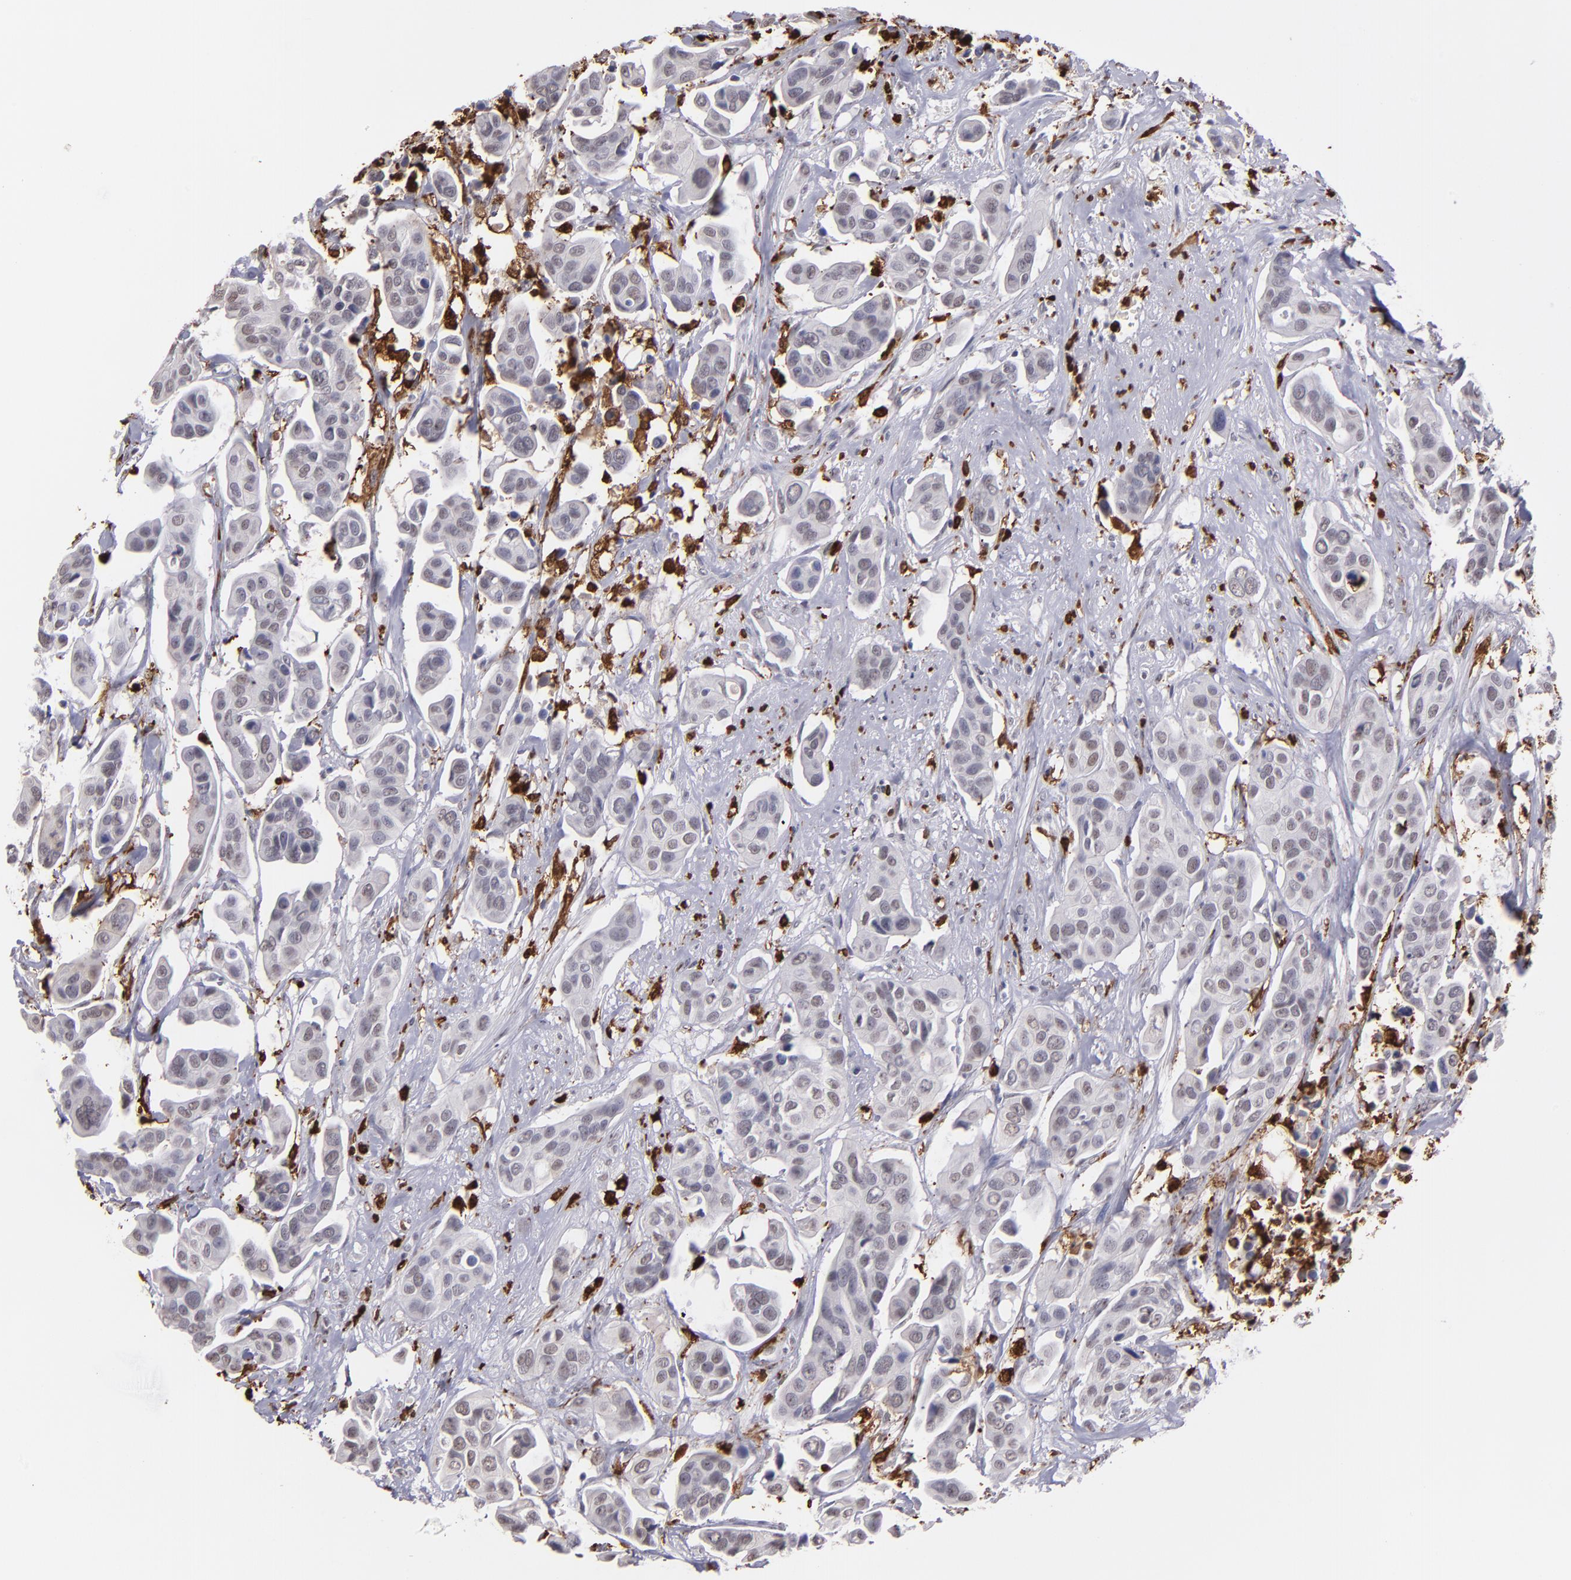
{"staining": {"intensity": "negative", "quantity": "none", "location": "none"}, "tissue": "urothelial cancer", "cell_type": "Tumor cells", "image_type": "cancer", "snomed": [{"axis": "morphology", "description": "Adenocarcinoma, NOS"}, {"axis": "topography", "description": "Urinary bladder"}], "caption": "The histopathology image displays no significant expression in tumor cells of adenocarcinoma. Brightfield microscopy of immunohistochemistry stained with DAB (brown) and hematoxylin (blue), captured at high magnification.", "gene": "NCF2", "patient": {"sex": "male", "age": 61}}